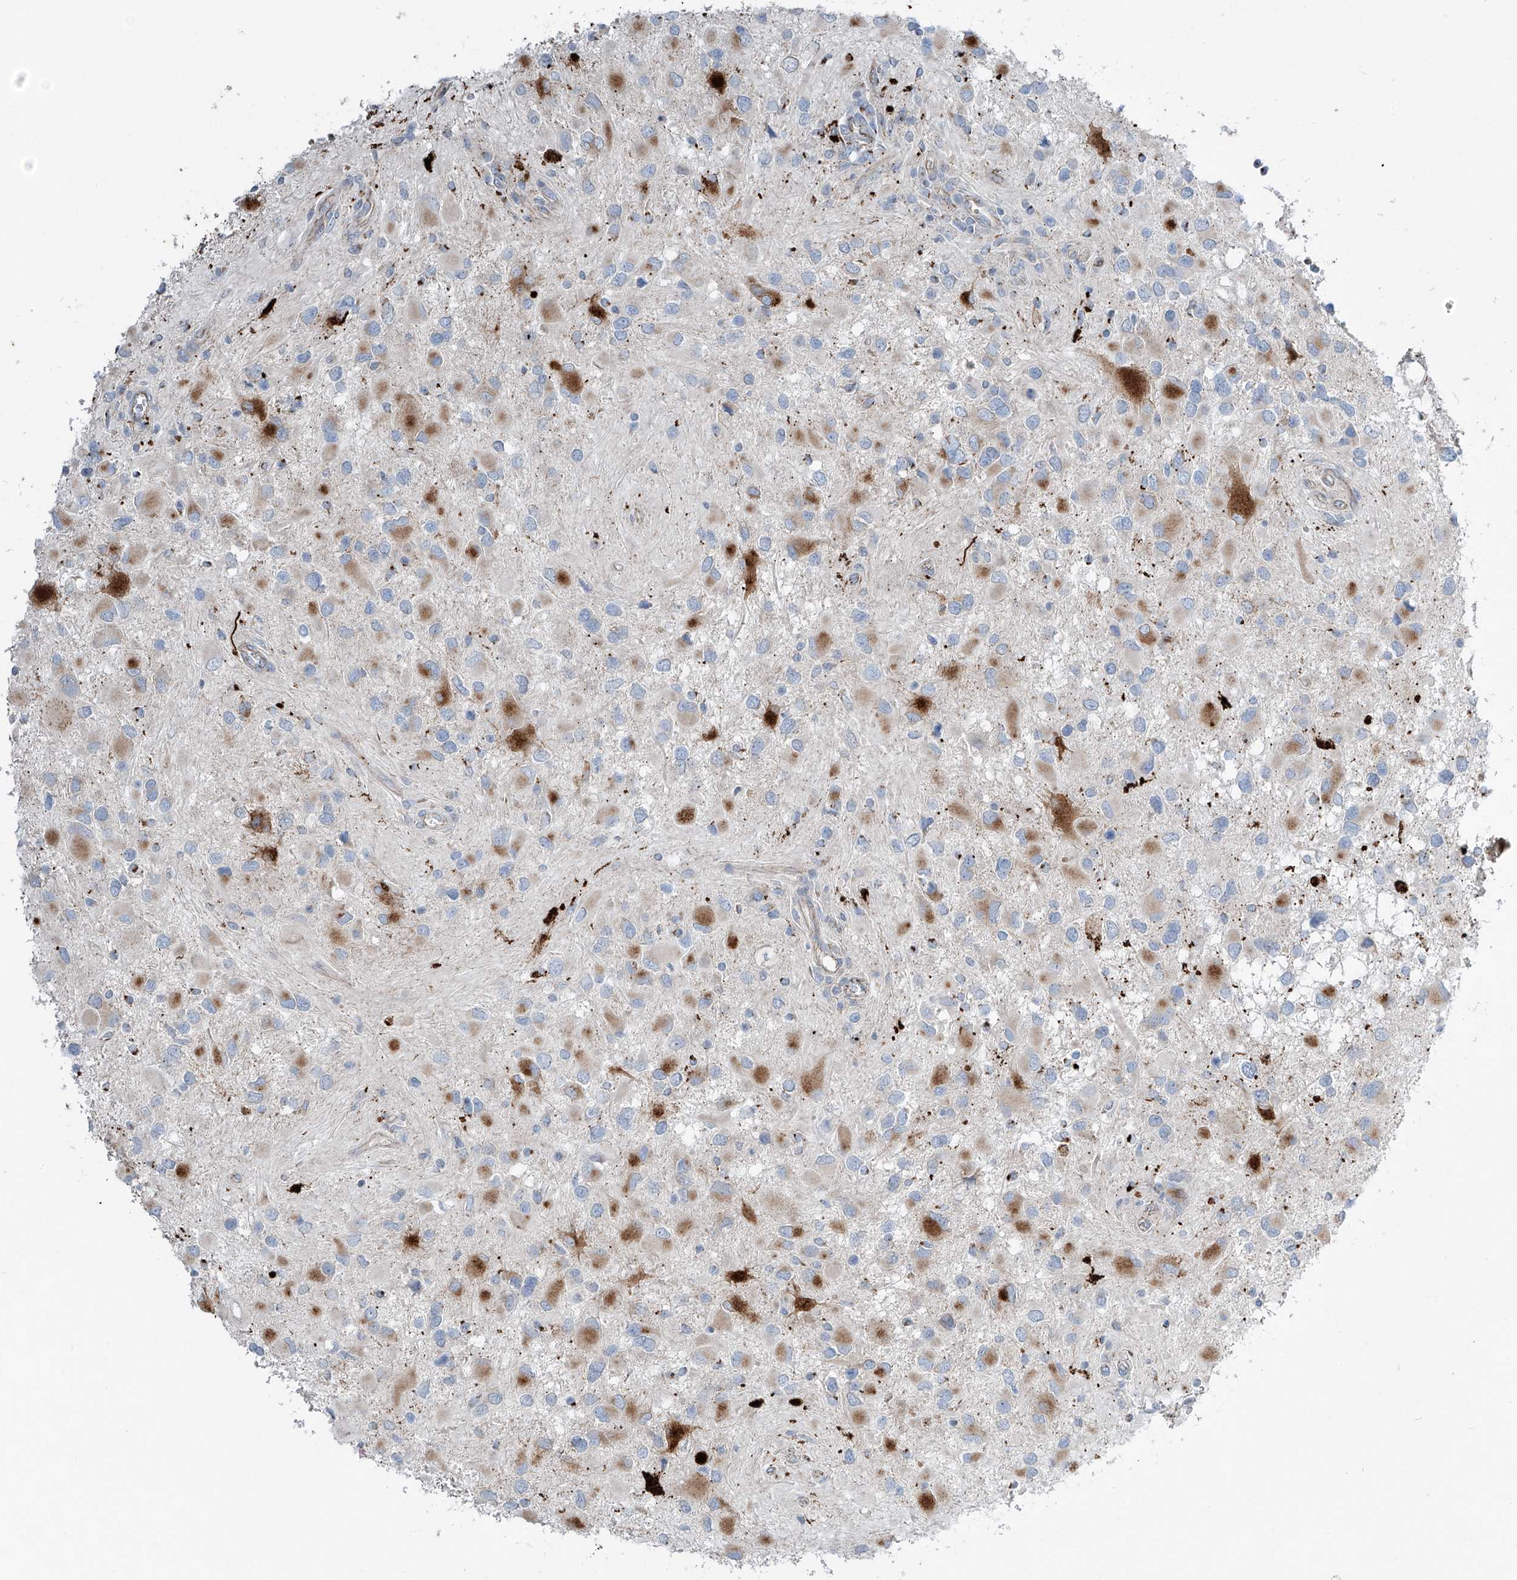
{"staining": {"intensity": "moderate", "quantity": "25%-75%", "location": "cytoplasmic/membranous"}, "tissue": "glioma", "cell_type": "Tumor cells", "image_type": "cancer", "snomed": [{"axis": "morphology", "description": "Glioma, malignant, High grade"}, {"axis": "topography", "description": "Brain"}], "caption": "Immunohistochemical staining of human glioma displays medium levels of moderate cytoplasmic/membranous protein positivity in approximately 25%-75% of tumor cells.", "gene": "CDH5", "patient": {"sex": "male", "age": 53}}